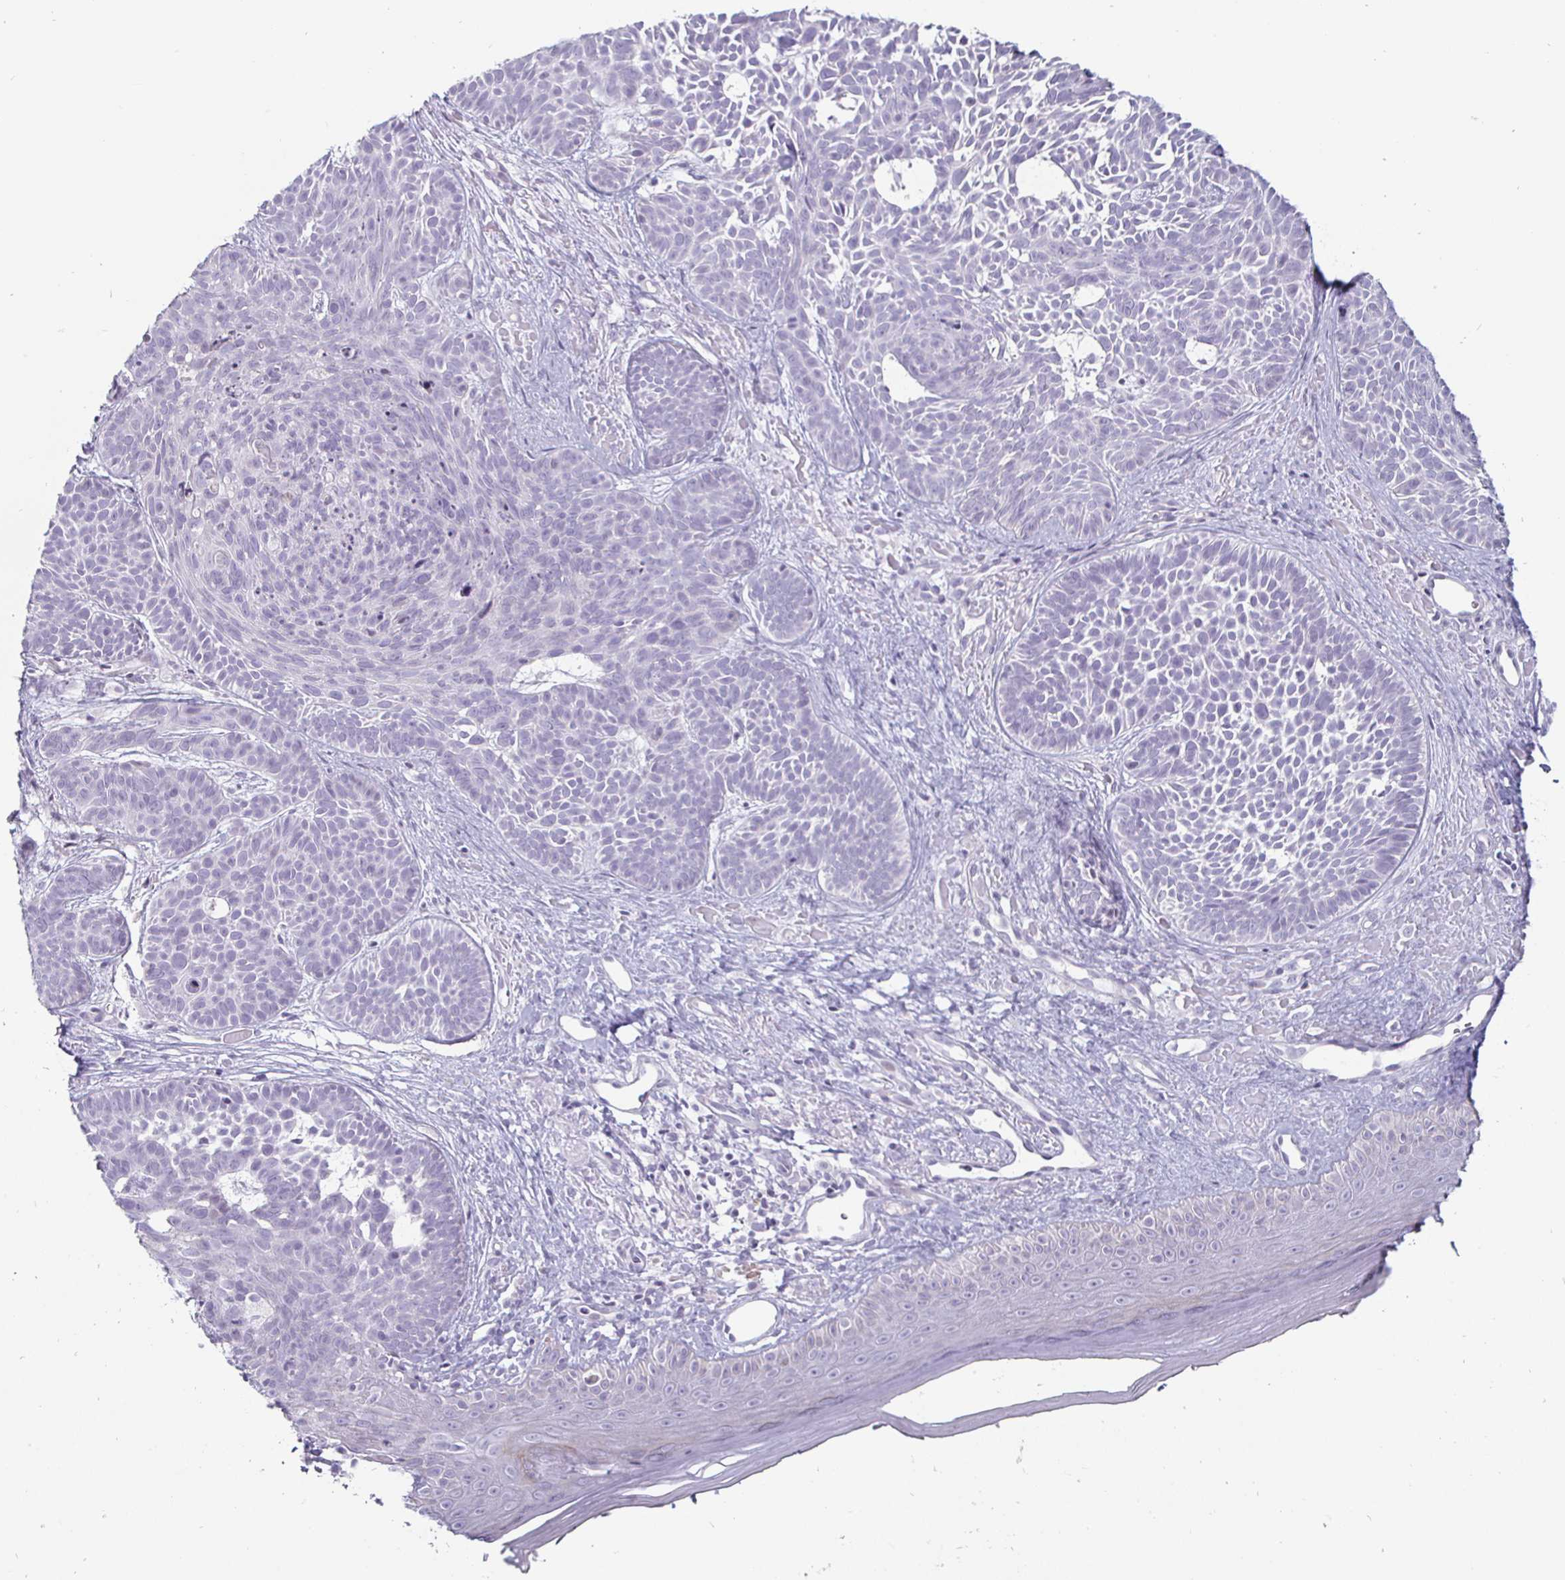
{"staining": {"intensity": "negative", "quantity": "none", "location": "none"}, "tissue": "skin cancer", "cell_type": "Tumor cells", "image_type": "cancer", "snomed": [{"axis": "morphology", "description": "Basal cell carcinoma"}, {"axis": "topography", "description": "Skin"}], "caption": "This is an immunohistochemistry (IHC) image of human skin cancer (basal cell carcinoma). There is no staining in tumor cells.", "gene": "DMRTB1", "patient": {"sex": "male", "age": 81}}